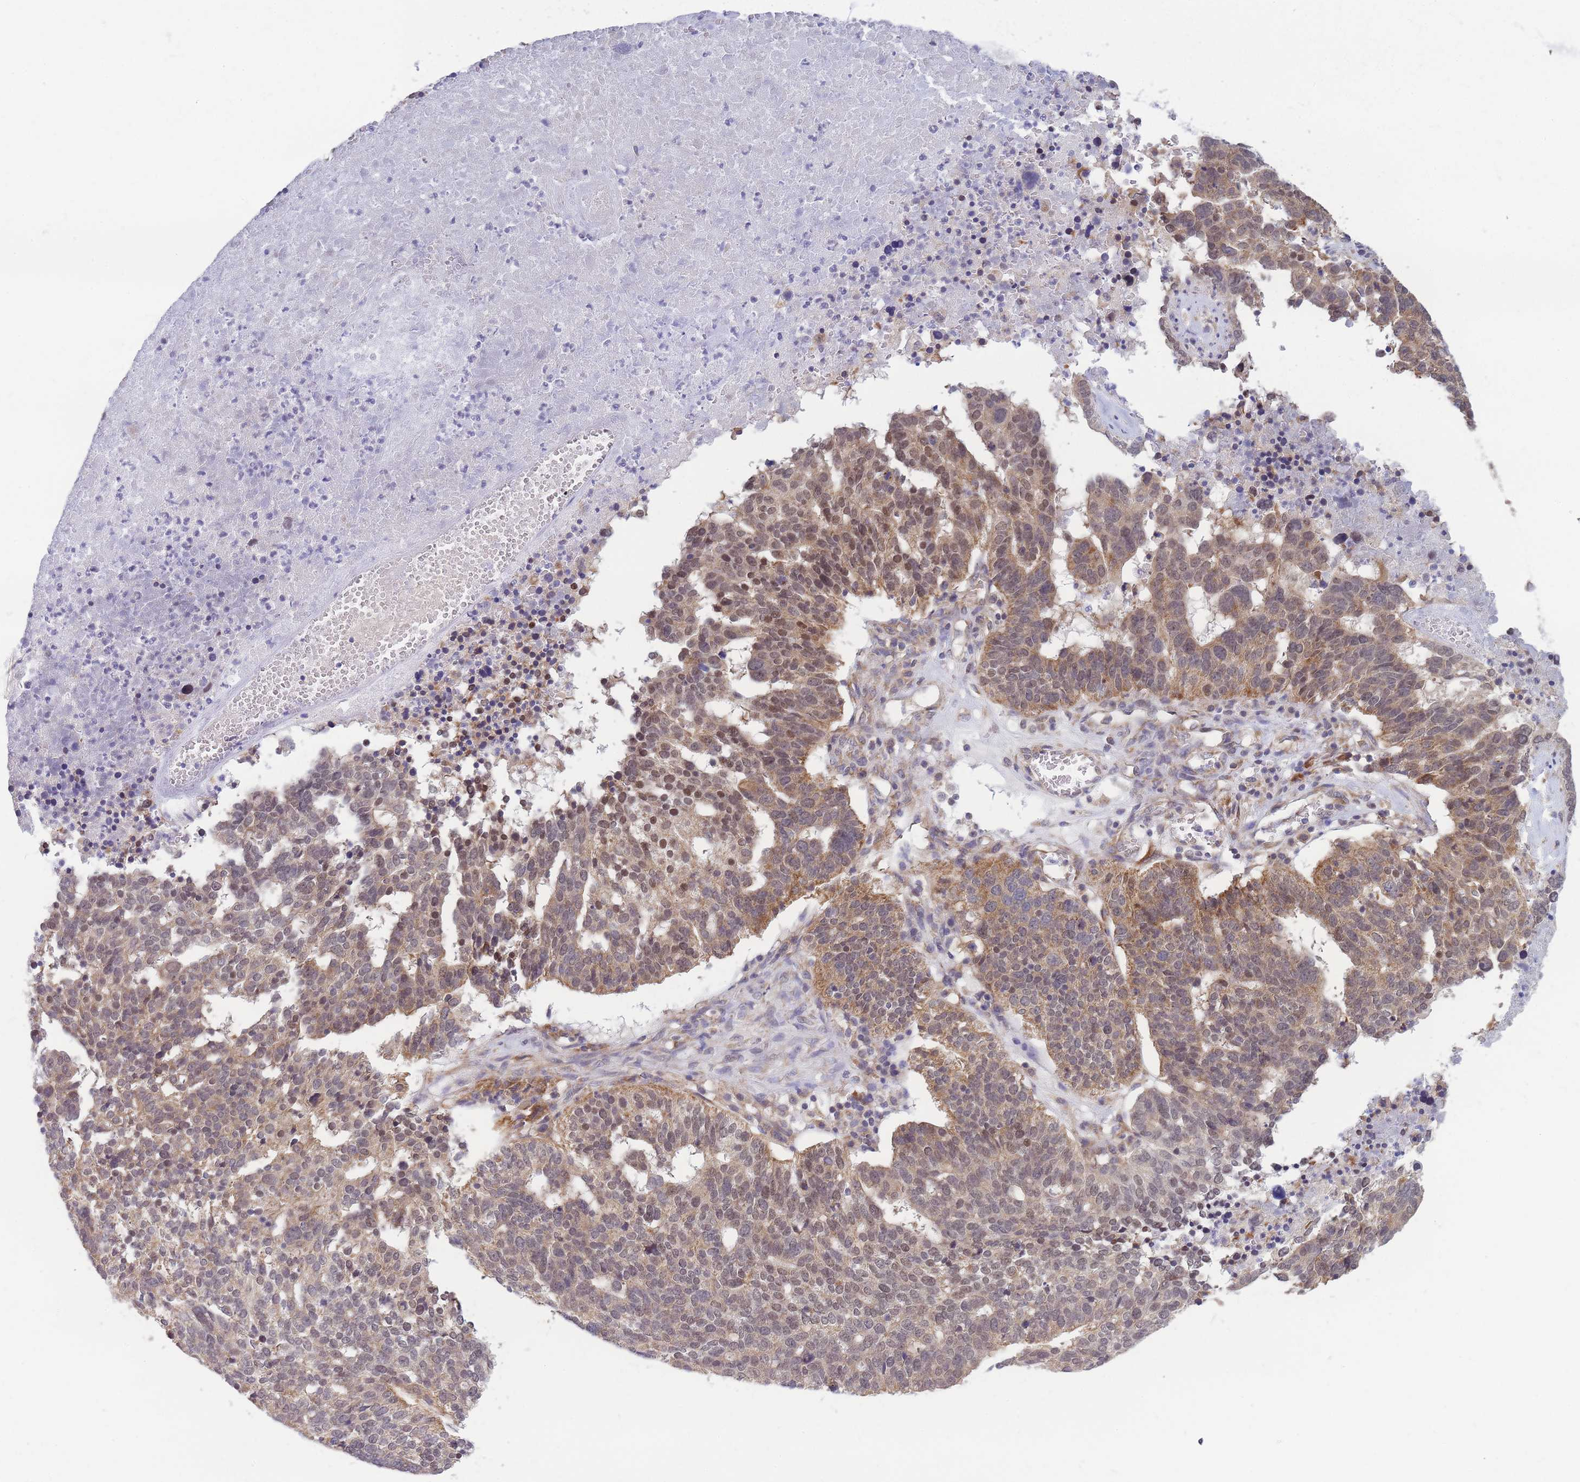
{"staining": {"intensity": "moderate", "quantity": "25%-75%", "location": "cytoplasmic/membranous"}, "tissue": "ovarian cancer", "cell_type": "Tumor cells", "image_type": "cancer", "snomed": [{"axis": "morphology", "description": "Cystadenocarcinoma, serous, NOS"}, {"axis": "topography", "description": "Ovary"}], "caption": "IHC photomicrograph of human ovarian serous cystadenocarcinoma stained for a protein (brown), which demonstrates medium levels of moderate cytoplasmic/membranous staining in approximately 25%-75% of tumor cells.", "gene": "MRPL23", "patient": {"sex": "female", "age": 59}}